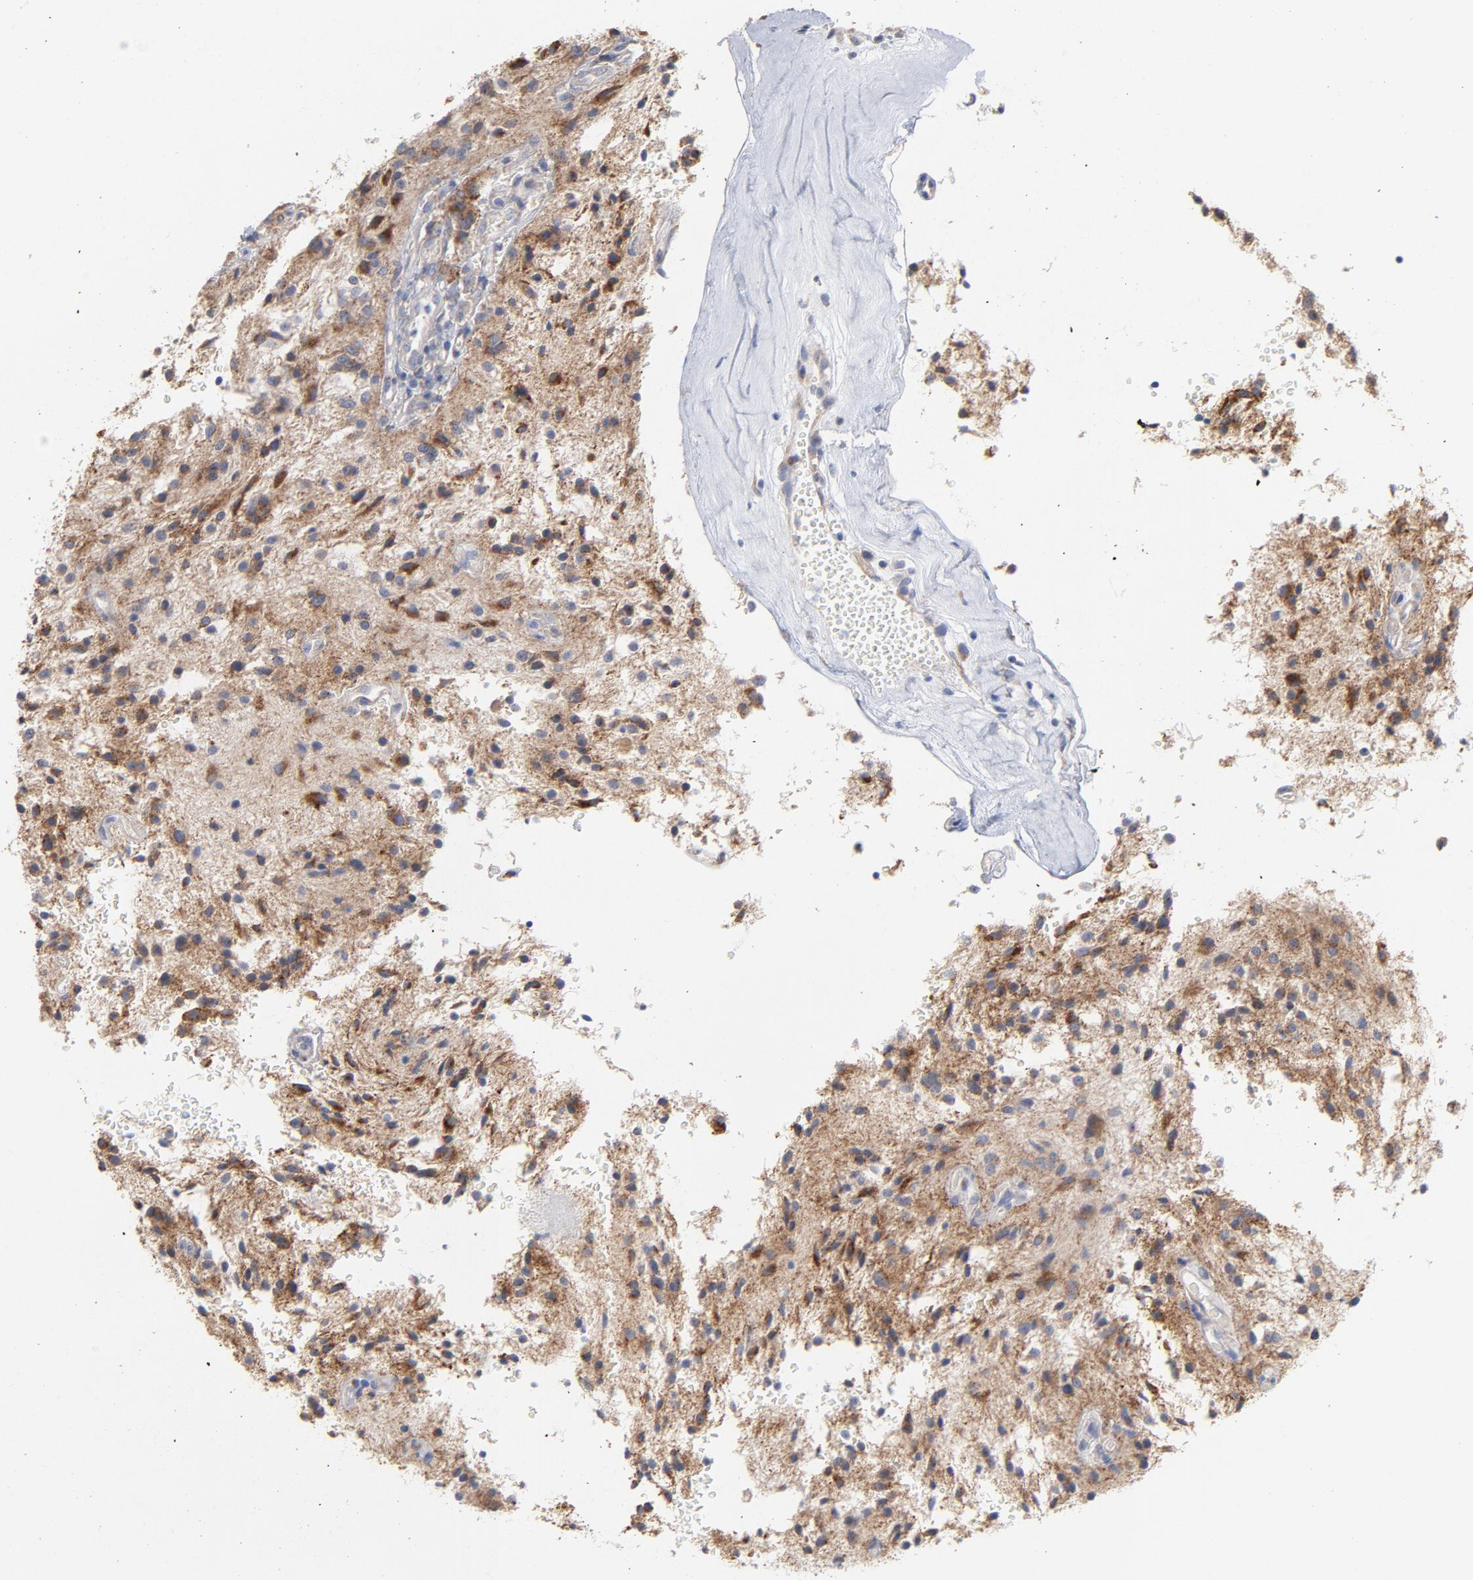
{"staining": {"intensity": "moderate", "quantity": "25%-75%", "location": "cytoplasmic/membranous"}, "tissue": "glioma", "cell_type": "Tumor cells", "image_type": "cancer", "snomed": [{"axis": "morphology", "description": "Glioma, malignant, NOS"}, {"axis": "topography", "description": "Cerebellum"}], "caption": "About 25%-75% of tumor cells in human glioma show moderate cytoplasmic/membranous protein positivity as visualized by brown immunohistochemical staining.", "gene": "CPE", "patient": {"sex": "female", "age": 10}}